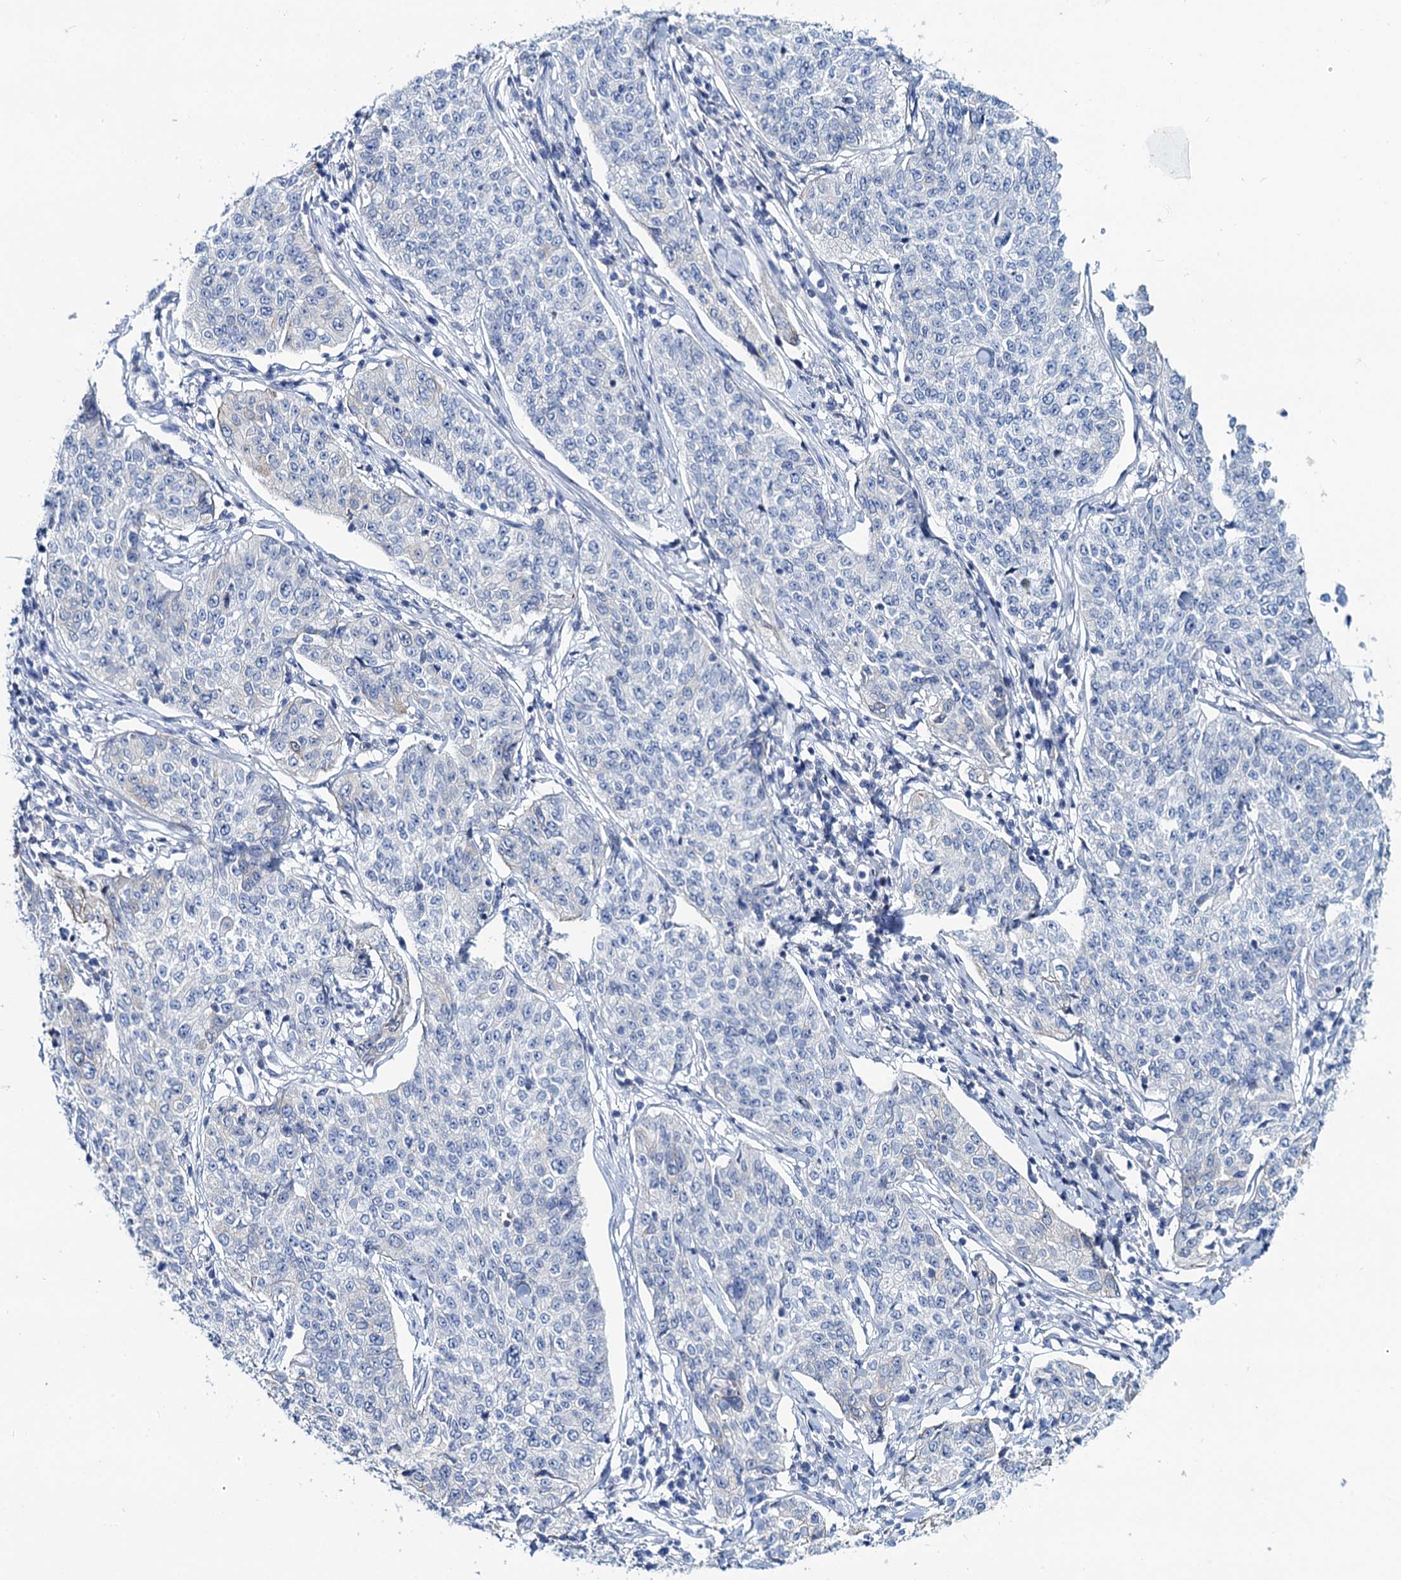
{"staining": {"intensity": "negative", "quantity": "none", "location": "none"}, "tissue": "cervical cancer", "cell_type": "Tumor cells", "image_type": "cancer", "snomed": [{"axis": "morphology", "description": "Squamous cell carcinoma, NOS"}, {"axis": "topography", "description": "Cervix"}], "caption": "Immunohistochemistry image of squamous cell carcinoma (cervical) stained for a protein (brown), which demonstrates no positivity in tumor cells. (Stains: DAB immunohistochemistry with hematoxylin counter stain, Microscopy: brightfield microscopy at high magnification).", "gene": "TOX3", "patient": {"sex": "female", "age": 35}}